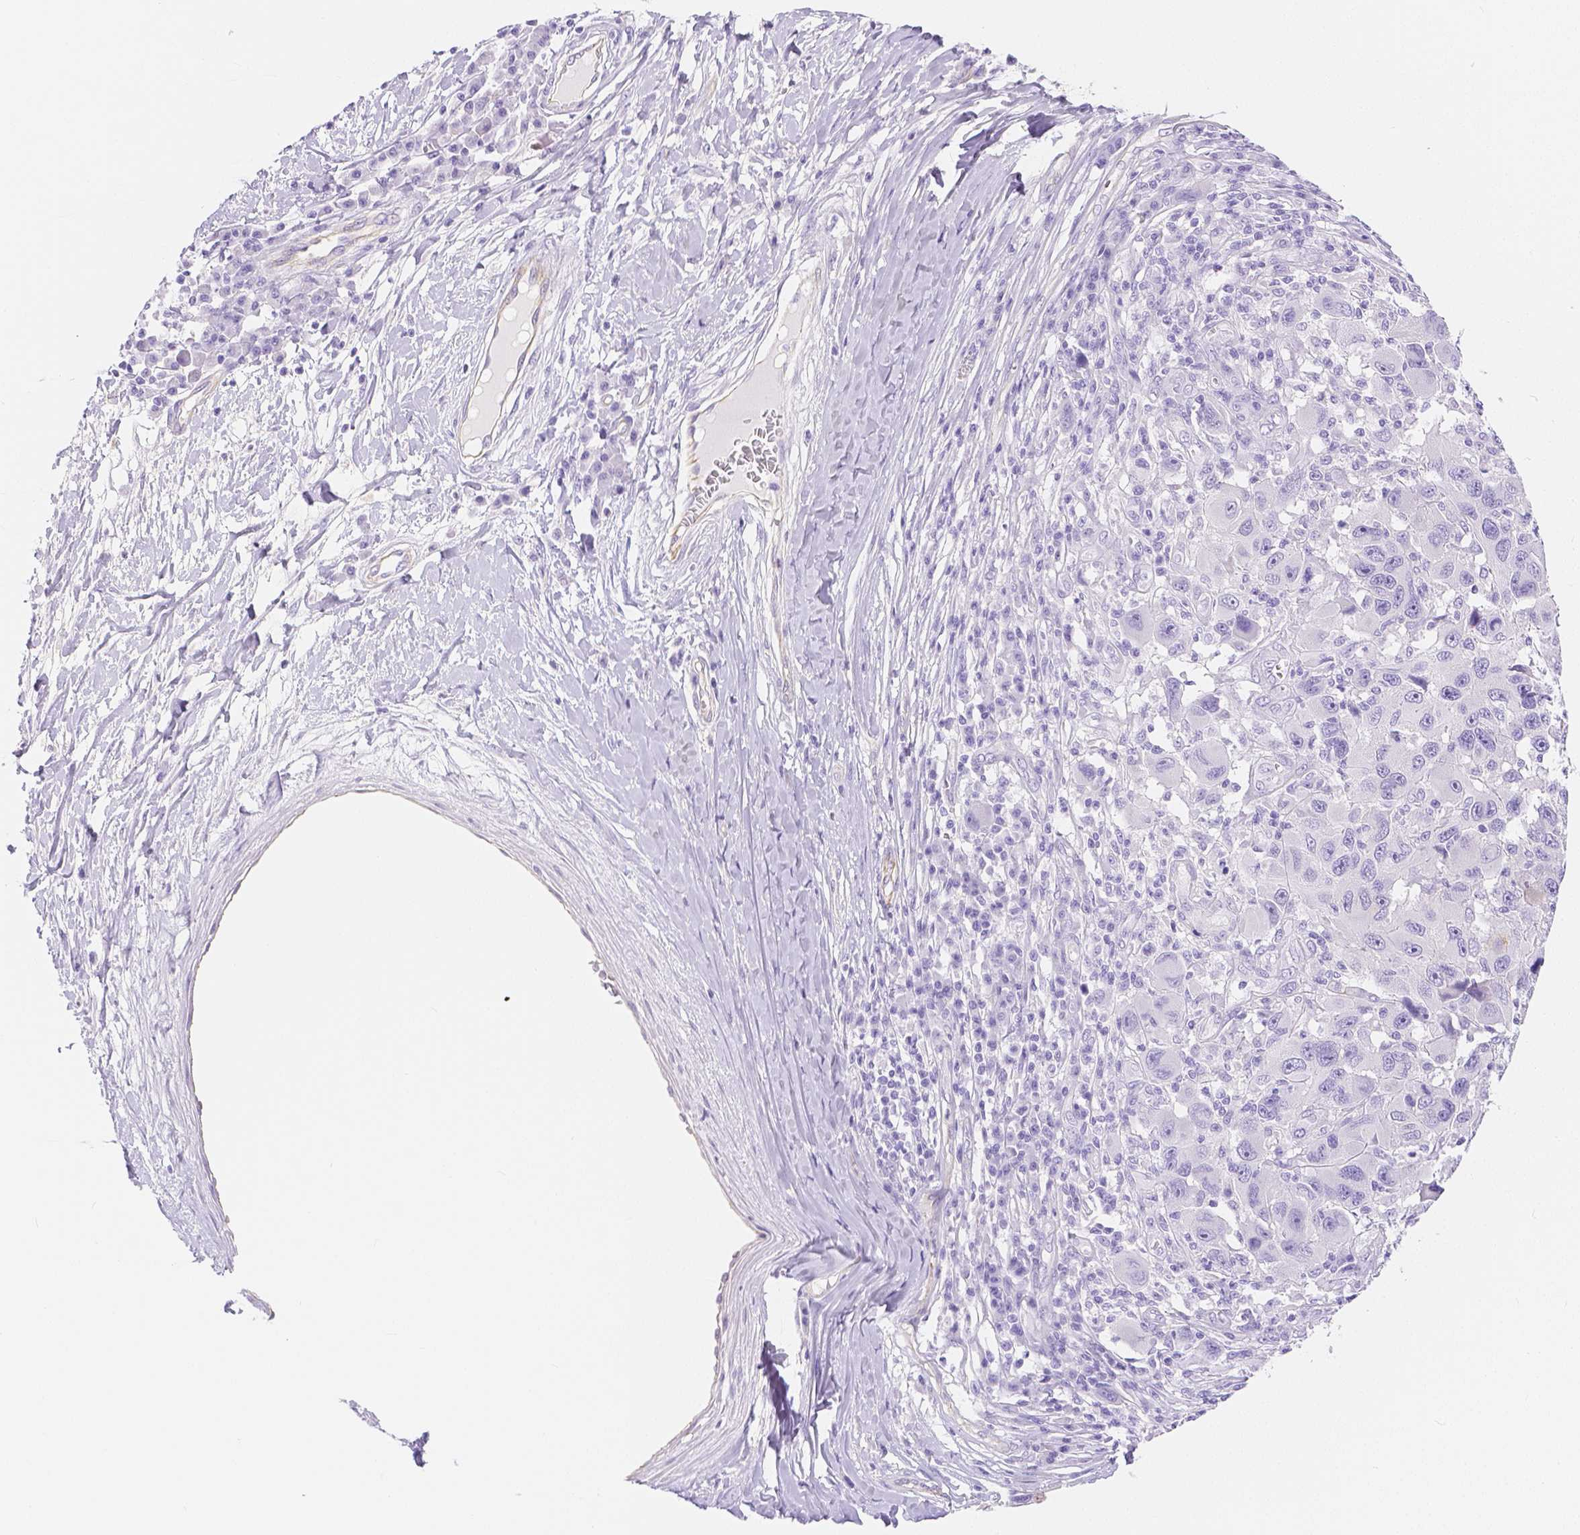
{"staining": {"intensity": "negative", "quantity": "none", "location": "none"}, "tissue": "melanoma", "cell_type": "Tumor cells", "image_type": "cancer", "snomed": [{"axis": "morphology", "description": "Malignant melanoma, NOS"}, {"axis": "topography", "description": "Skin"}], "caption": "This micrograph is of malignant melanoma stained with immunohistochemistry to label a protein in brown with the nuclei are counter-stained blue. There is no positivity in tumor cells. (Immunohistochemistry (ihc), brightfield microscopy, high magnification).", "gene": "SLC27A5", "patient": {"sex": "male", "age": 53}}